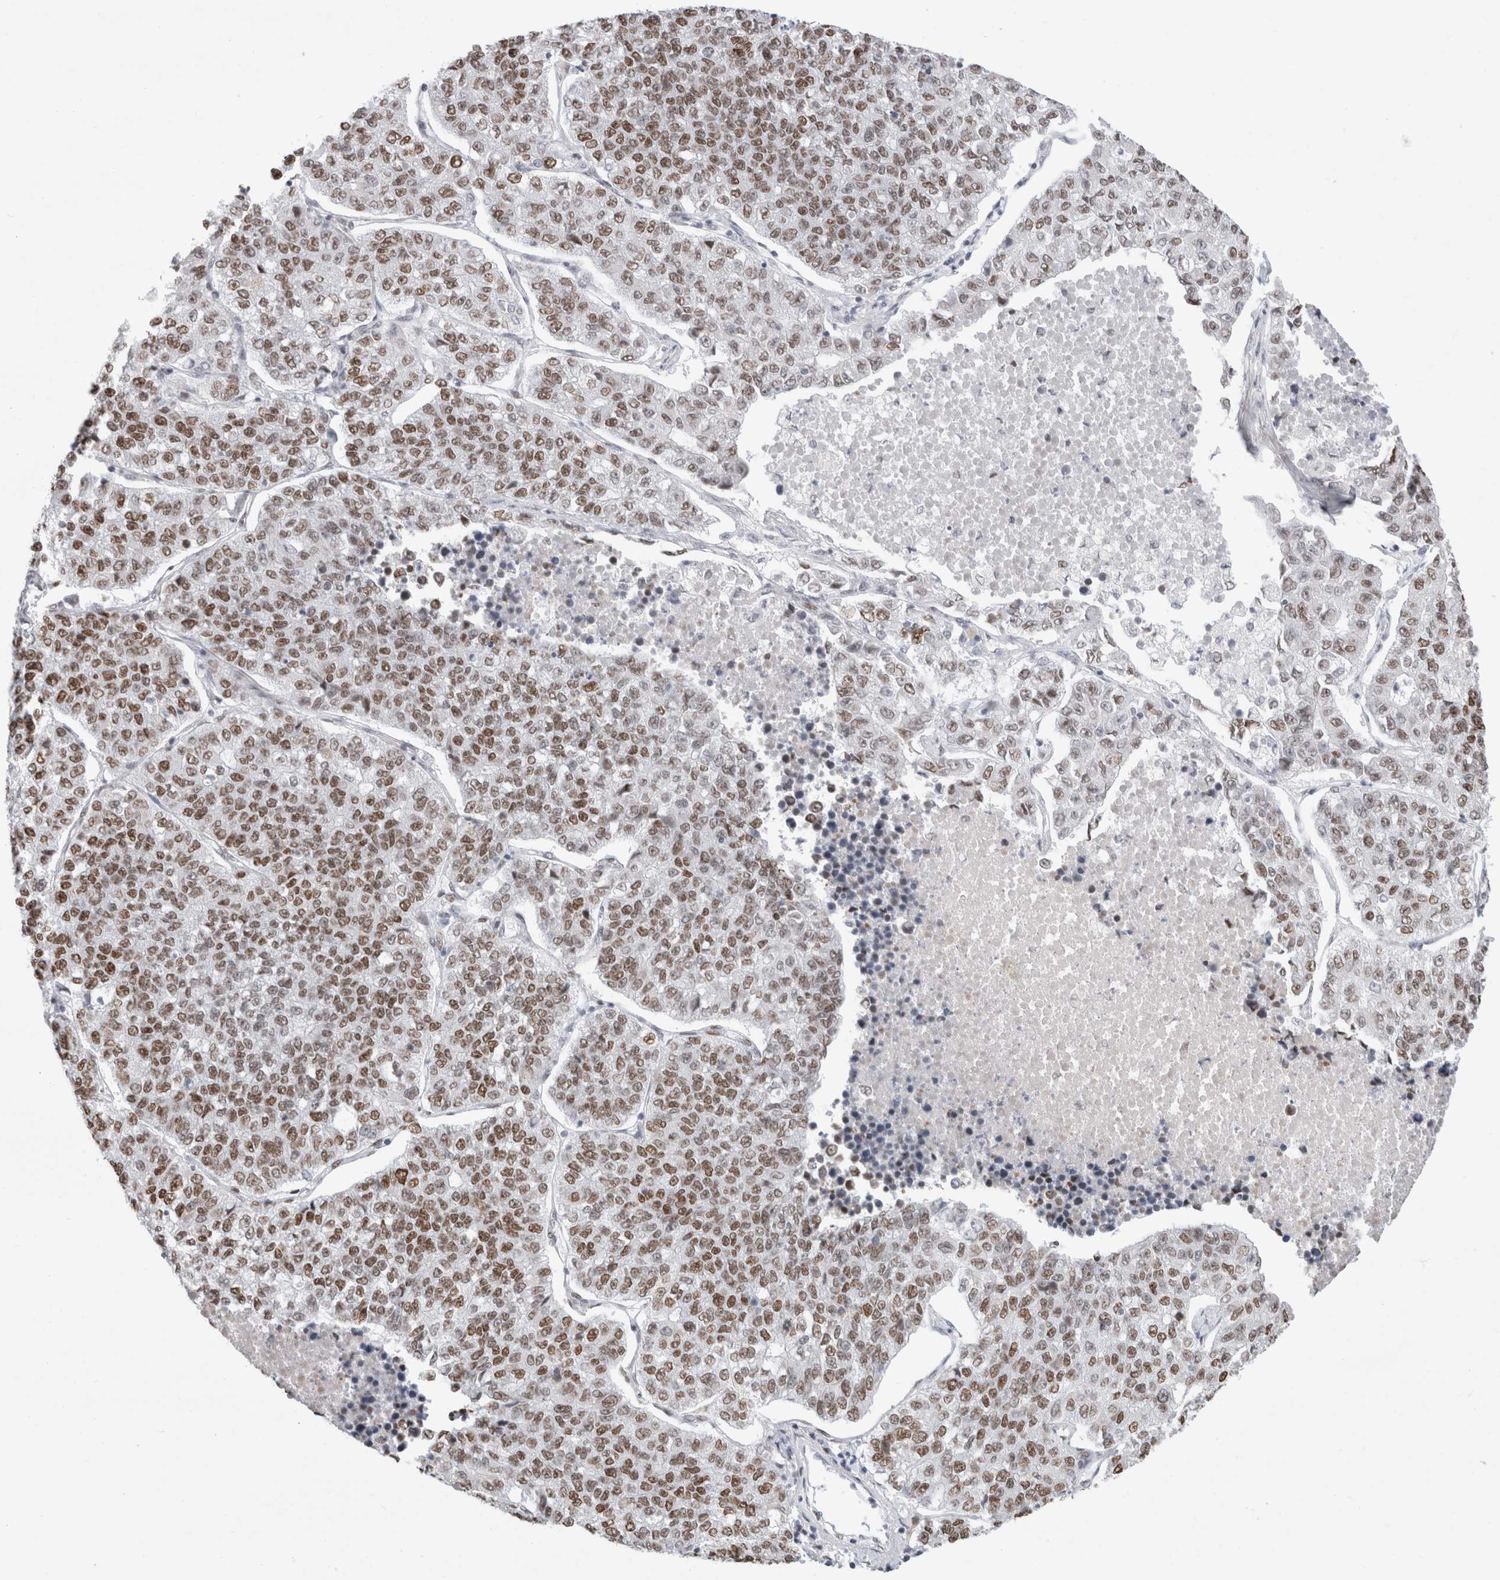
{"staining": {"intensity": "moderate", "quantity": ">75%", "location": "nuclear"}, "tissue": "lung cancer", "cell_type": "Tumor cells", "image_type": "cancer", "snomed": [{"axis": "morphology", "description": "Adenocarcinoma, NOS"}, {"axis": "topography", "description": "Lung"}], "caption": "Protein expression analysis of human lung cancer (adenocarcinoma) reveals moderate nuclear positivity in about >75% of tumor cells. (Stains: DAB in brown, nuclei in blue, Microscopy: brightfield microscopy at high magnification).", "gene": "SMARCC1", "patient": {"sex": "male", "age": 49}}